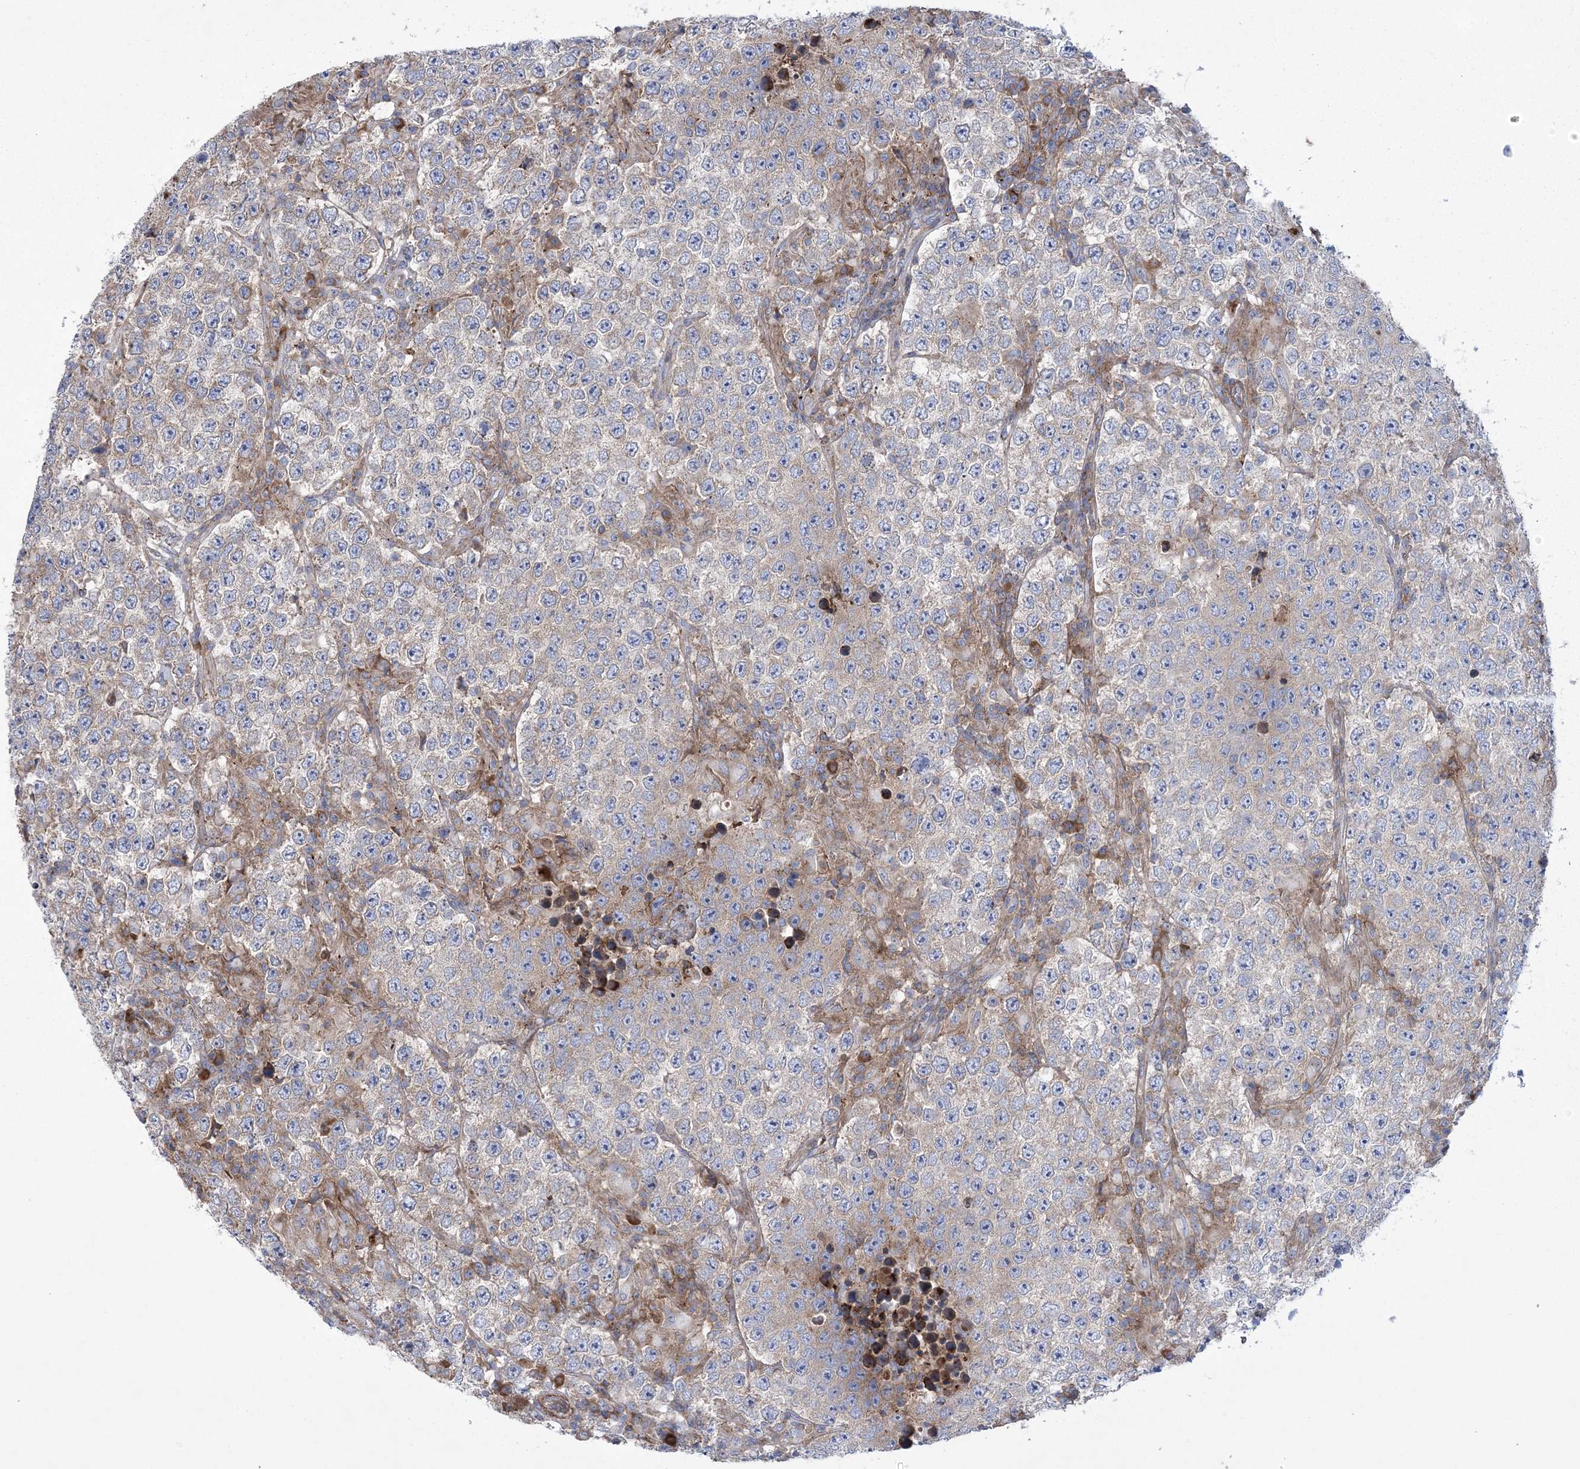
{"staining": {"intensity": "weak", "quantity": "<25%", "location": "cytoplasmic/membranous"}, "tissue": "testis cancer", "cell_type": "Tumor cells", "image_type": "cancer", "snomed": [{"axis": "morphology", "description": "Normal tissue, NOS"}, {"axis": "morphology", "description": "Urothelial carcinoma, High grade"}, {"axis": "morphology", "description": "Seminoma, NOS"}, {"axis": "morphology", "description": "Carcinoma, Embryonal, NOS"}, {"axis": "topography", "description": "Urinary bladder"}, {"axis": "topography", "description": "Testis"}], "caption": "Immunohistochemistry of testis cancer (embryonal carcinoma) exhibits no expression in tumor cells.", "gene": "ARSJ", "patient": {"sex": "male", "age": 41}}